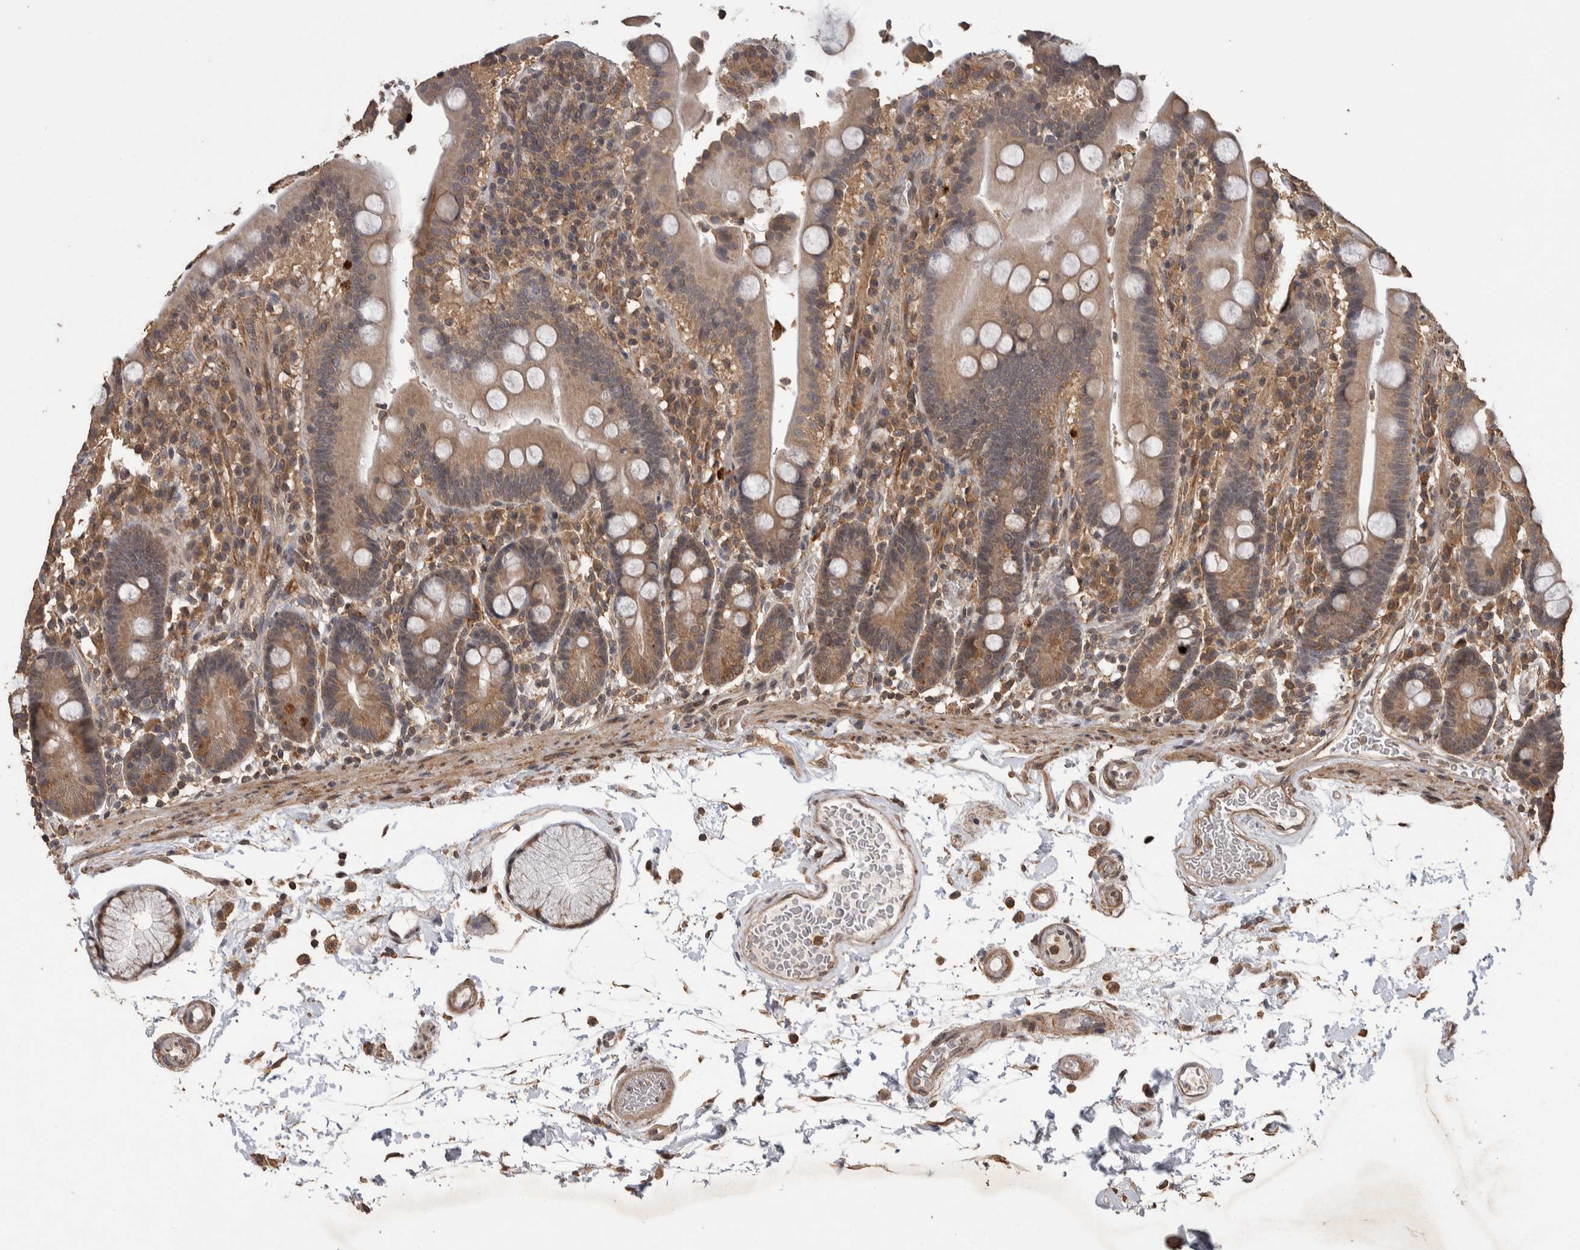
{"staining": {"intensity": "moderate", "quantity": ">75%", "location": "cytoplasmic/membranous"}, "tissue": "duodenum", "cell_type": "Glandular cells", "image_type": "normal", "snomed": [{"axis": "morphology", "description": "Normal tissue, NOS"}, {"axis": "topography", "description": "Small intestine, NOS"}], "caption": "This histopathology image displays benign duodenum stained with immunohistochemistry to label a protein in brown. The cytoplasmic/membranous of glandular cells show moderate positivity for the protein. Nuclei are counter-stained blue.", "gene": "DVL2", "patient": {"sex": "female", "age": 71}}